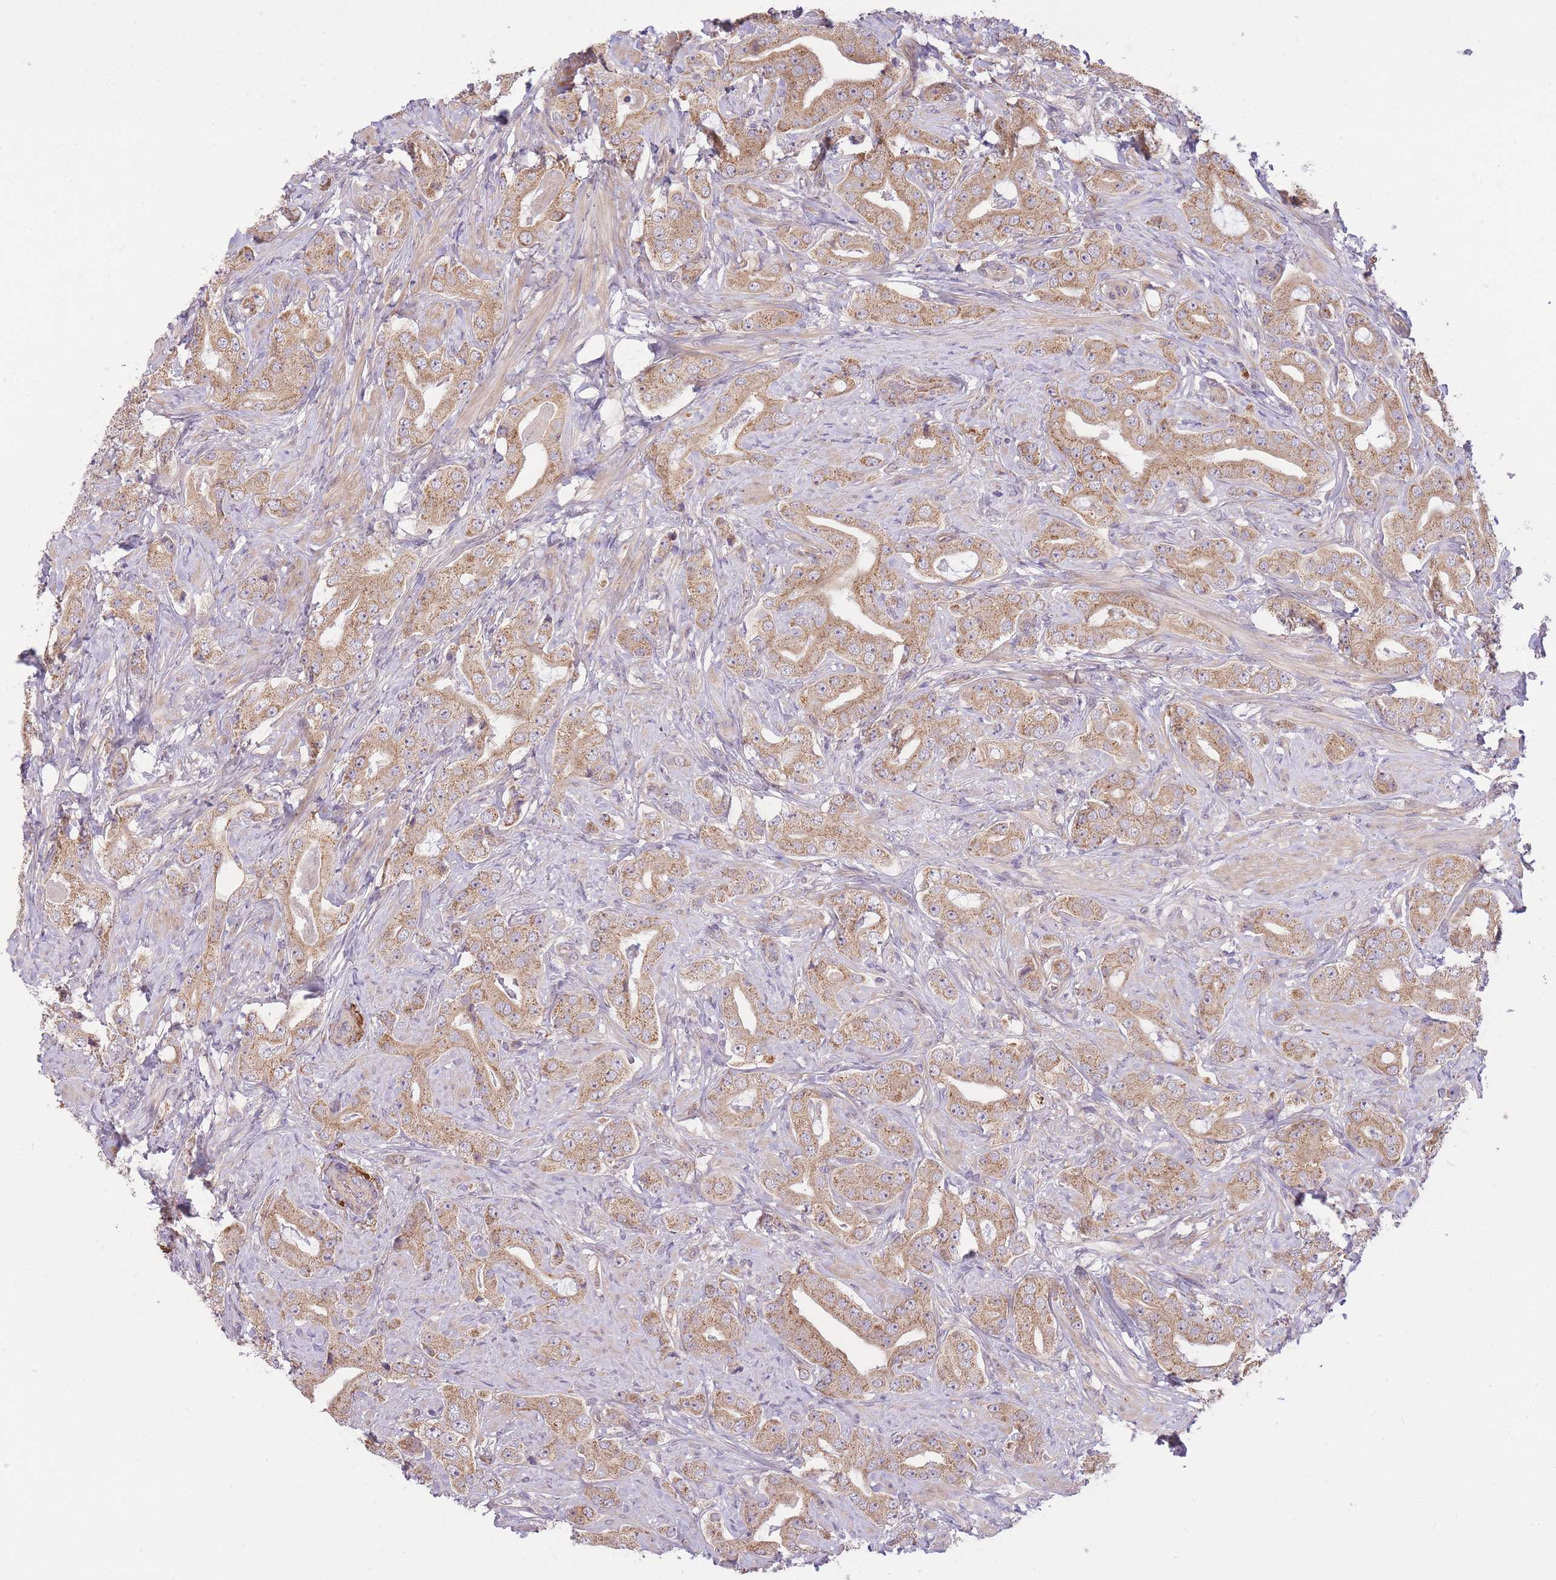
{"staining": {"intensity": "moderate", "quantity": ">75%", "location": "cytoplasmic/membranous"}, "tissue": "prostate cancer", "cell_type": "Tumor cells", "image_type": "cancer", "snomed": [{"axis": "morphology", "description": "Adenocarcinoma, High grade"}, {"axis": "topography", "description": "Prostate"}], "caption": "The histopathology image exhibits staining of prostate cancer, revealing moderate cytoplasmic/membranous protein positivity (brown color) within tumor cells.", "gene": "REV1", "patient": {"sex": "male", "age": 63}}